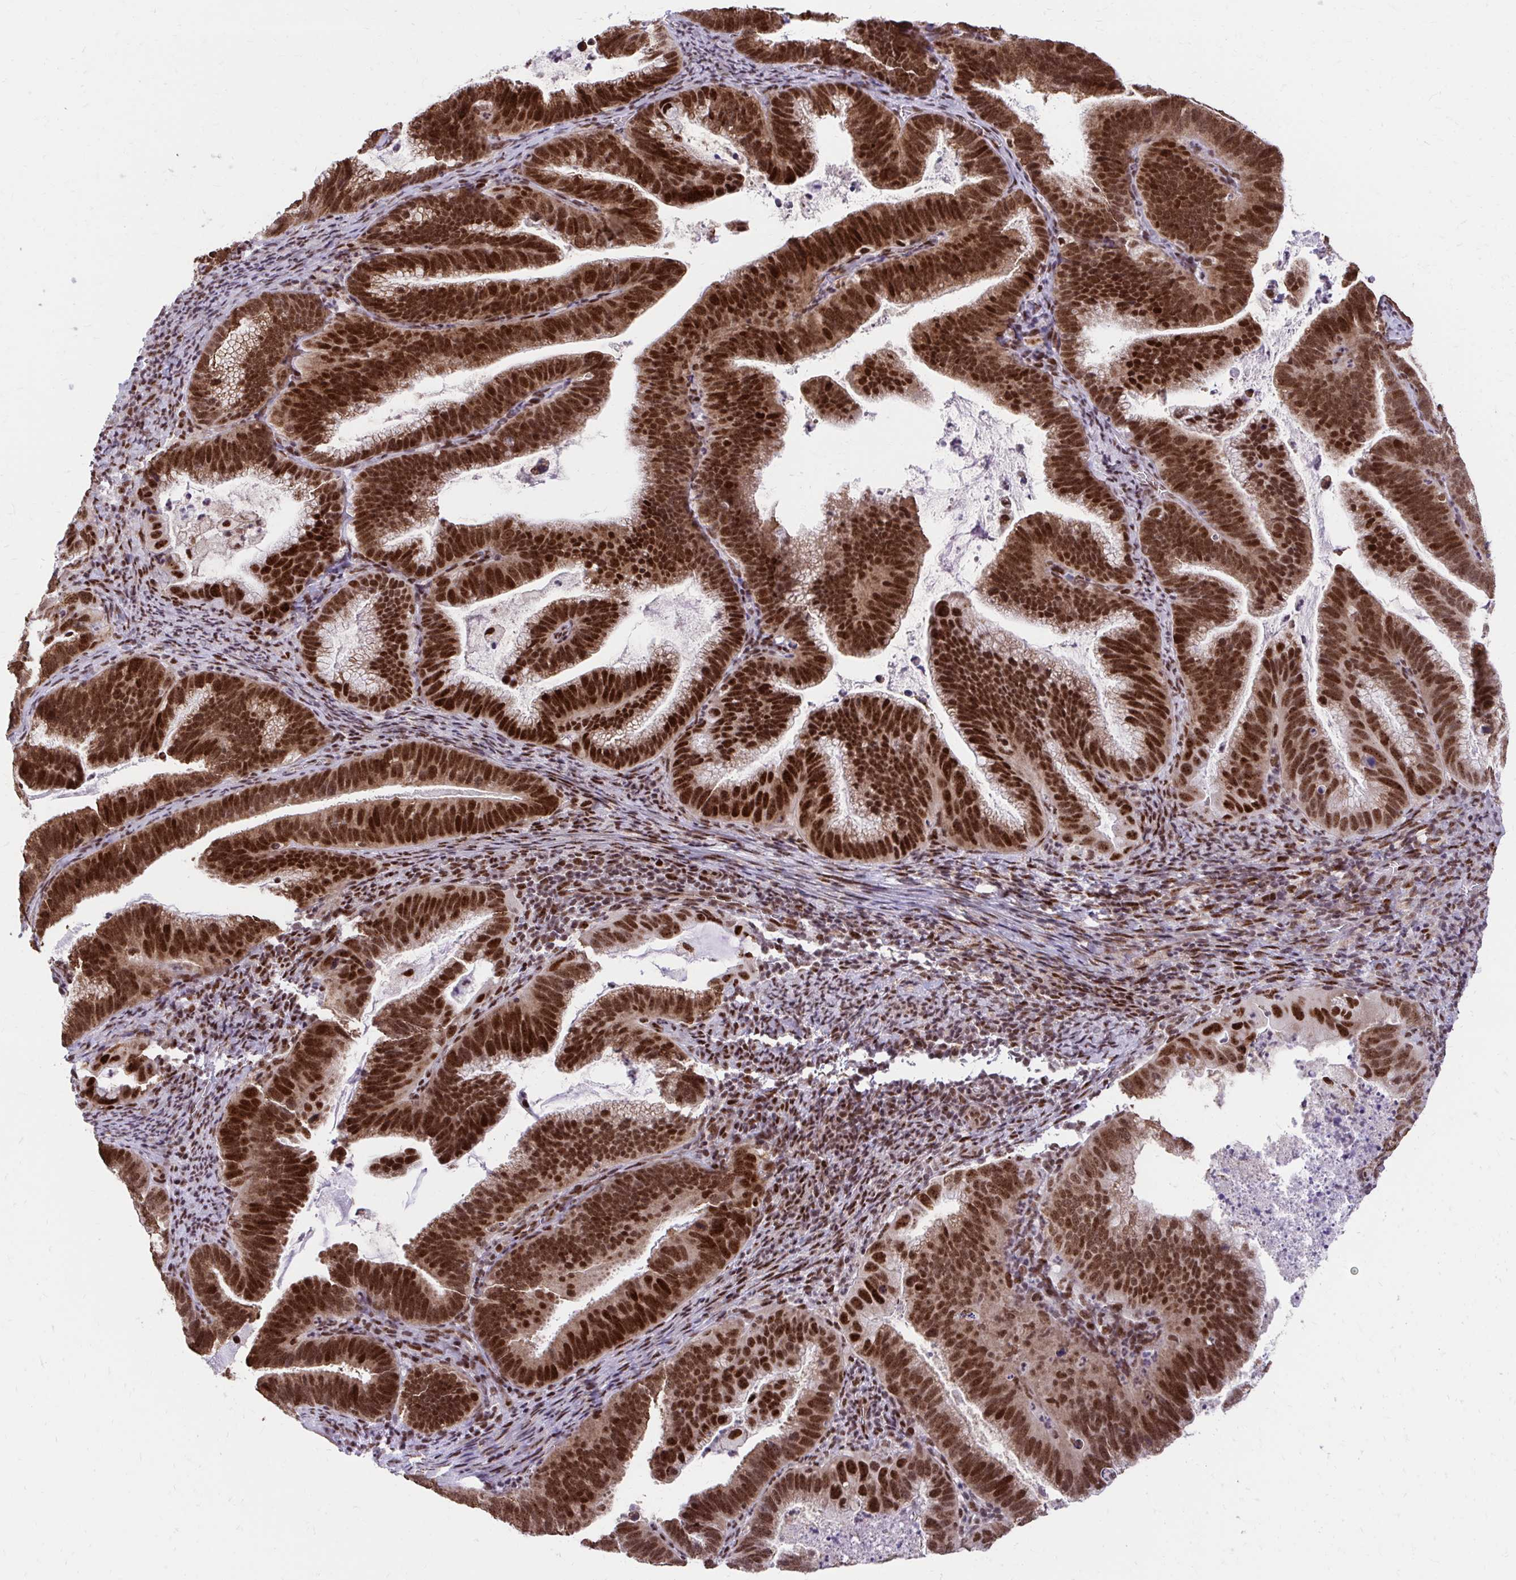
{"staining": {"intensity": "strong", "quantity": ">75%", "location": "nuclear"}, "tissue": "cervical cancer", "cell_type": "Tumor cells", "image_type": "cancer", "snomed": [{"axis": "morphology", "description": "Adenocarcinoma, NOS"}, {"axis": "topography", "description": "Cervix"}], "caption": "DAB (3,3'-diaminobenzidine) immunohistochemical staining of human cervical cancer shows strong nuclear protein positivity in about >75% of tumor cells. The protein of interest is stained brown, and the nuclei are stained in blue (DAB IHC with brightfield microscopy, high magnification).", "gene": "HOXA4", "patient": {"sex": "female", "age": 61}}